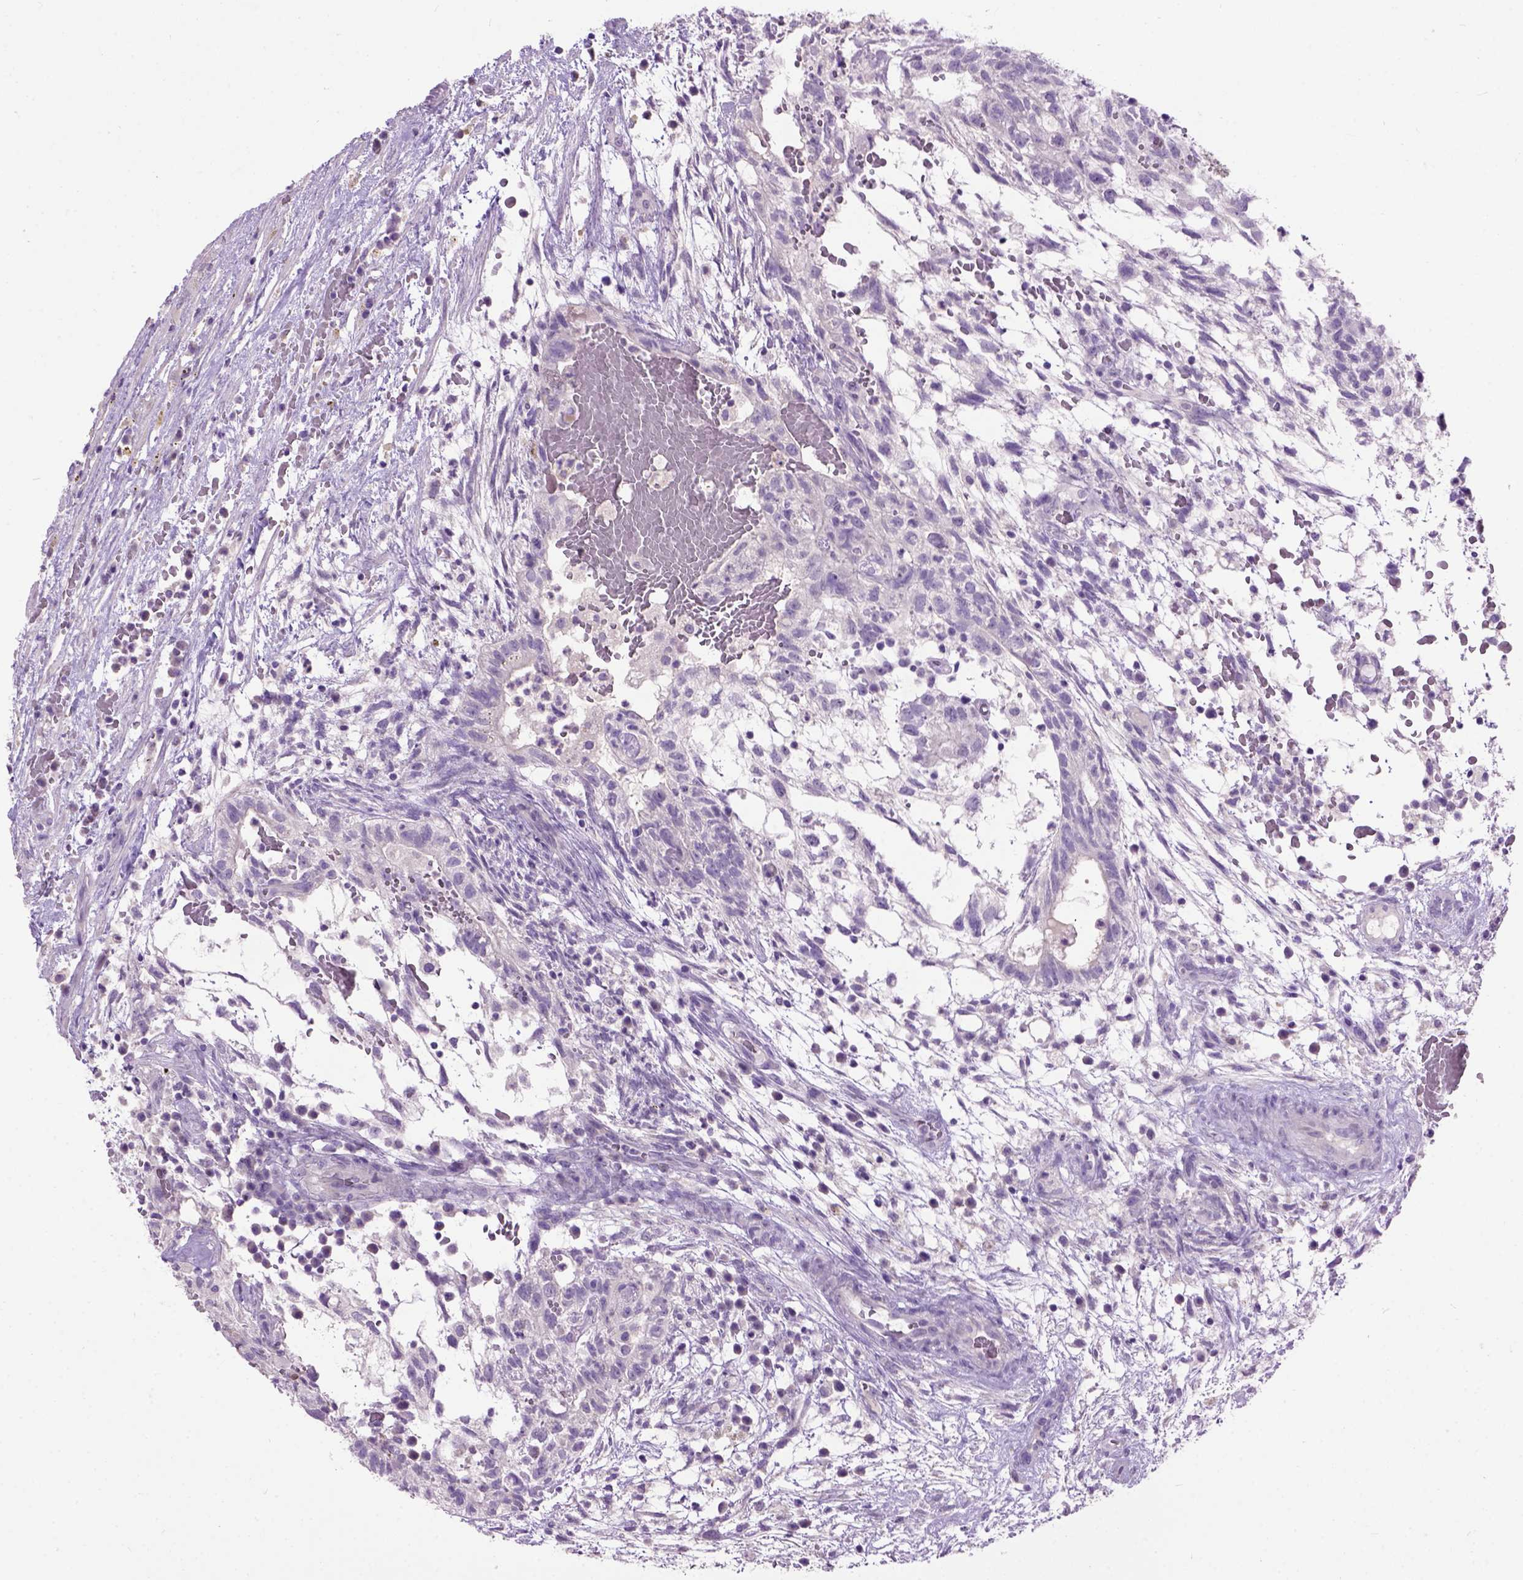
{"staining": {"intensity": "negative", "quantity": "none", "location": "none"}, "tissue": "testis cancer", "cell_type": "Tumor cells", "image_type": "cancer", "snomed": [{"axis": "morphology", "description": "Normal tissue, NOS"}, {"axis": "morphology", "description": "Carcinoma, Embryonal, NOS"}, {"axis": "topography", "description": "Testis"}], "caption": "DAB immunohistochemical staining of human testis cancer (embryonal carcinoma) reveals no significant staining in tumor cells. (Stains: DAB immunohistochemistry (IHC) with hematoxylin counter stain, Microscopy: brightfield microscopy at high magnification).", "gene": "MAPT", "patient": {"sex": "male", "age": 32}}